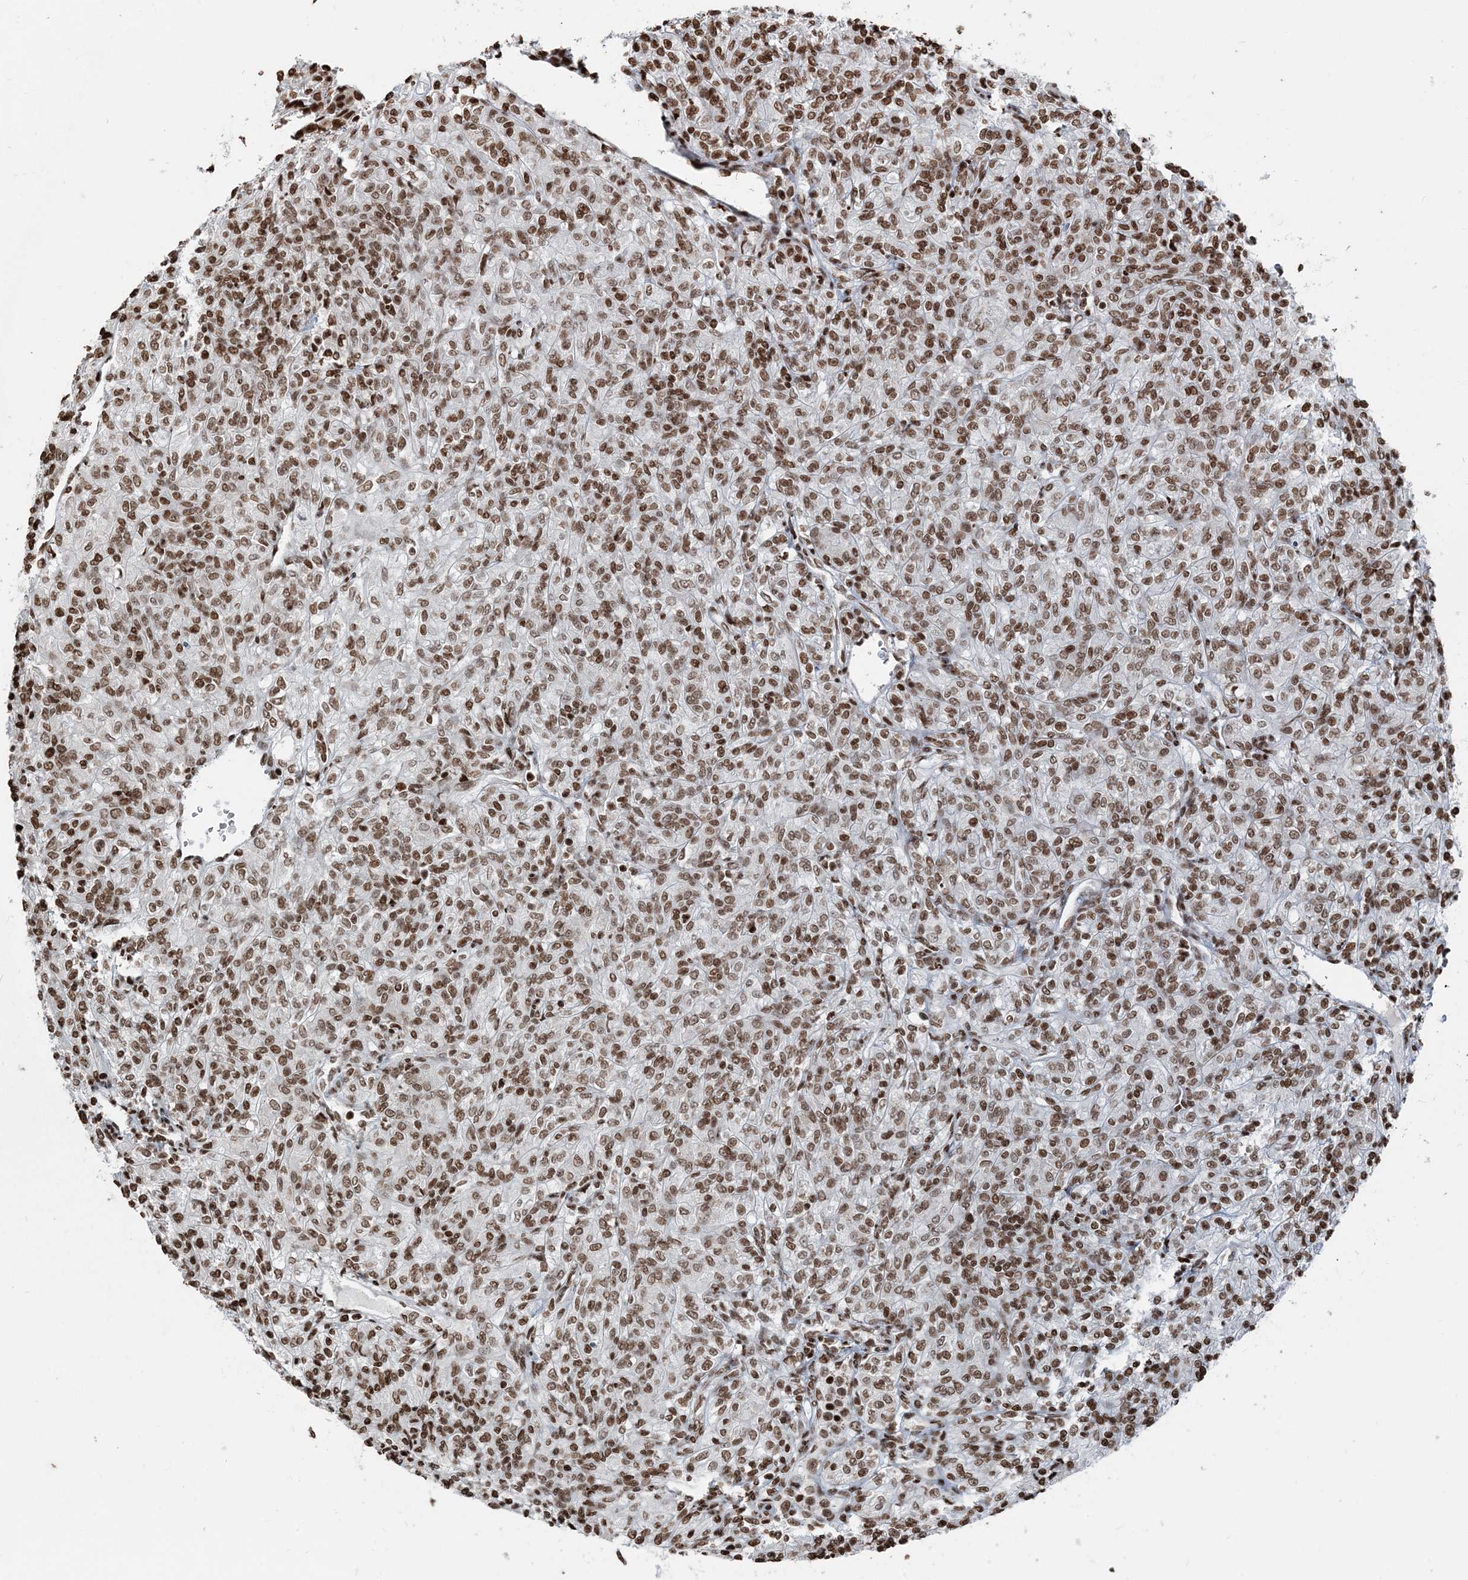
{"staining": {"intensity": "moderate", "quantity": ">75%", "location": "nuclear"}, "tissue": "renal cancer", "cell_type": "Tumor cells", "image_type": "cancer", "snomed": [{"axis": "morphology", "description": "Adenocarcinoma, NOS"}, {"axis": "topography", "description": "Kidney"}], "caption": "Immunohistochemical staining of human renal cancer displays moderate nuclear protein expression in about >75% of tumor cells. The staining was performed using DAB to visualize the protein expression in brown, while the nuclei were stained in blue with hematoxylin (Magnification: 20x).", "gene": "H3-3B", "patient": {"sex": "male", "age": 77}}